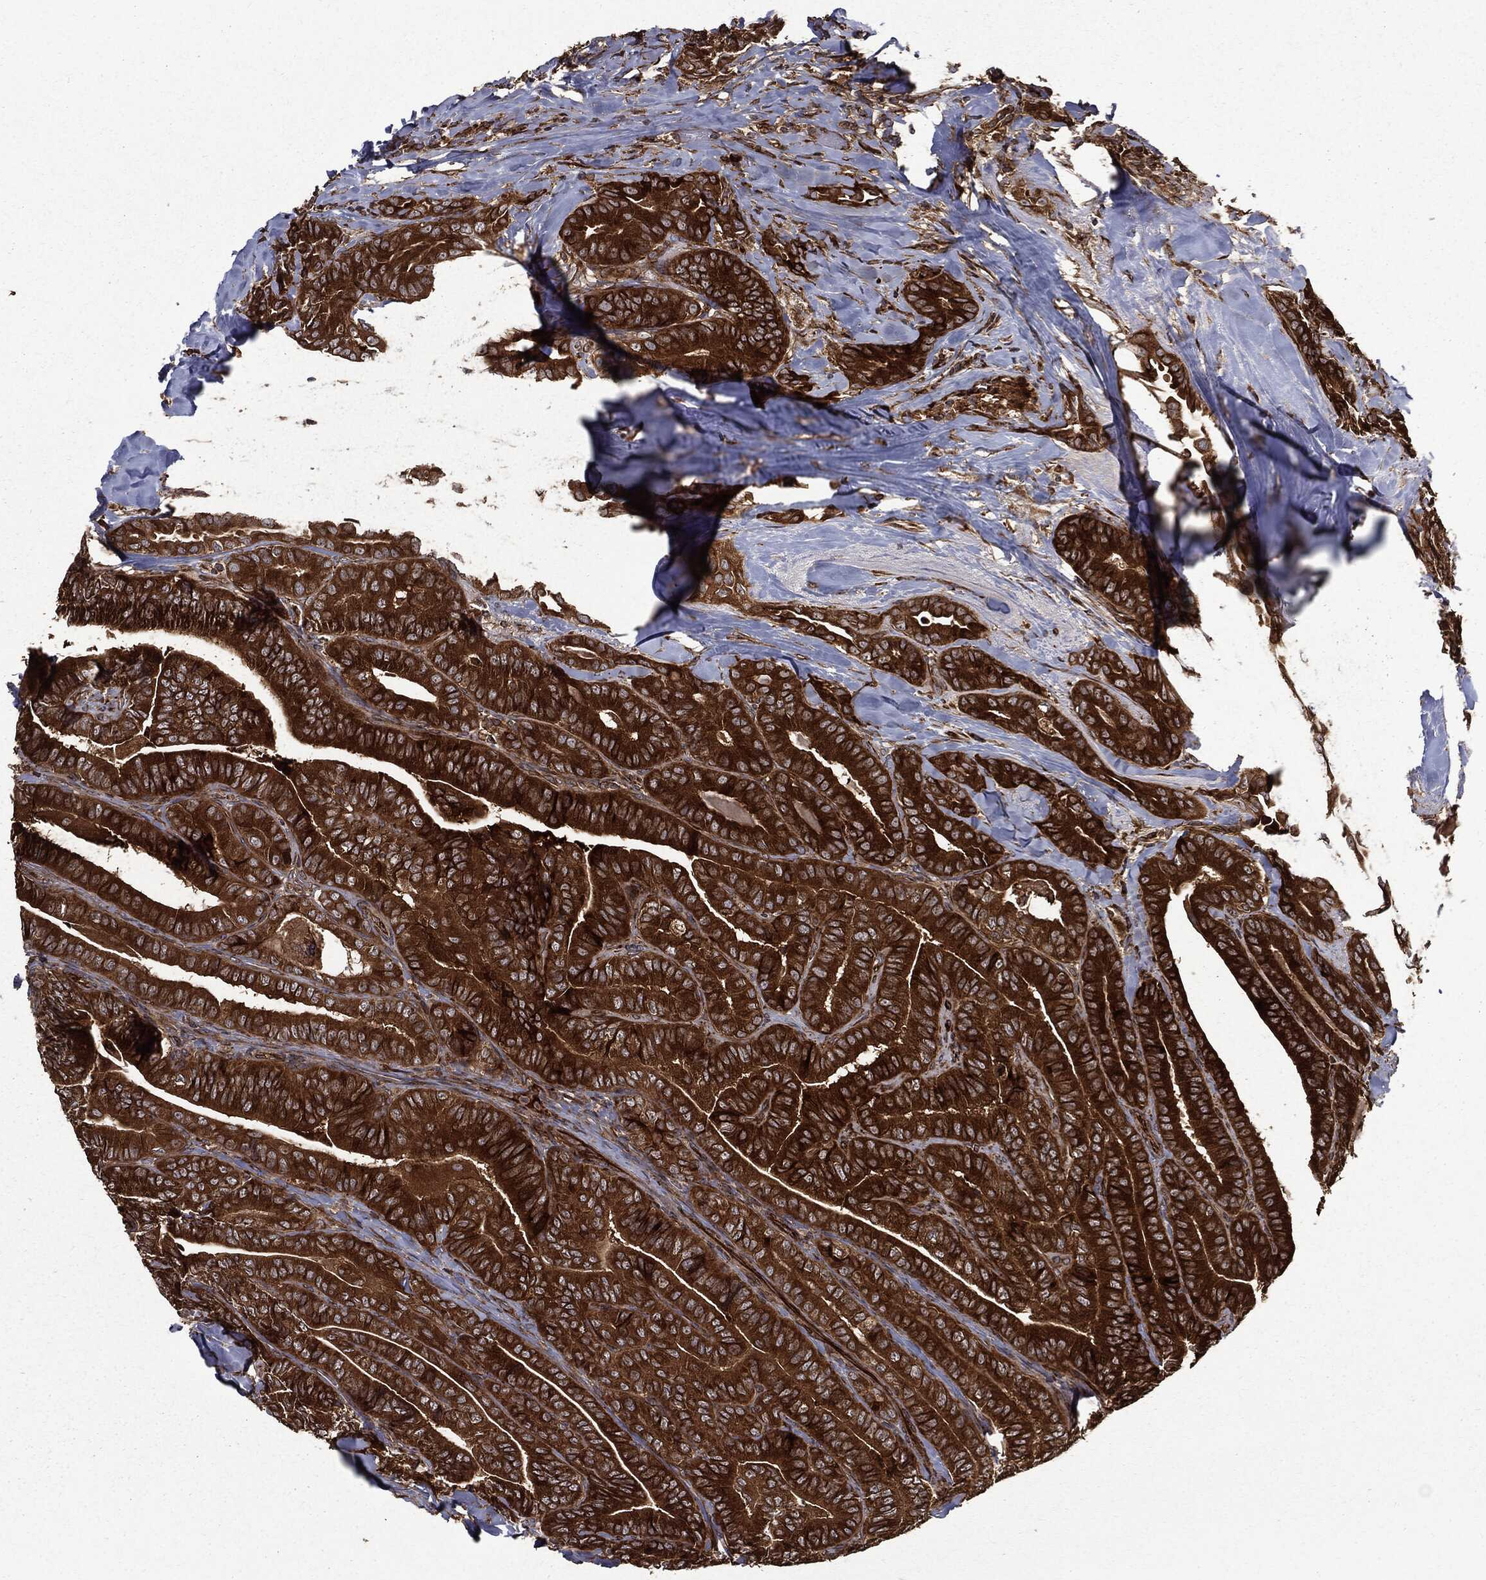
{"staining": {"intensity": "strong", "quantity": ">75%", "location": "cytoplasmic/membranous"}, "tissue": "thyroid cancer", "cell_type": "Tumor cells", "image_type": "cancer", "snomed": [{"axis": "morphology", "description": "Papillary adenocarcinoma, NOS"}, {"axis": "topography", "description": "Thyroid gland"}], "caption": "Immunohistochemistry micrograph of neoplastic tissue: human thyroid papillary adenocarcinoma stained using immunohistochemistry shows high levels of strong protein expression localized specifically in the cytoplasmic/membranous of tumor cells, appearing as a cytoplasmic/membranous brown color.", "gene": "HTT", "patient": {"sex": "male", "age": 61}}